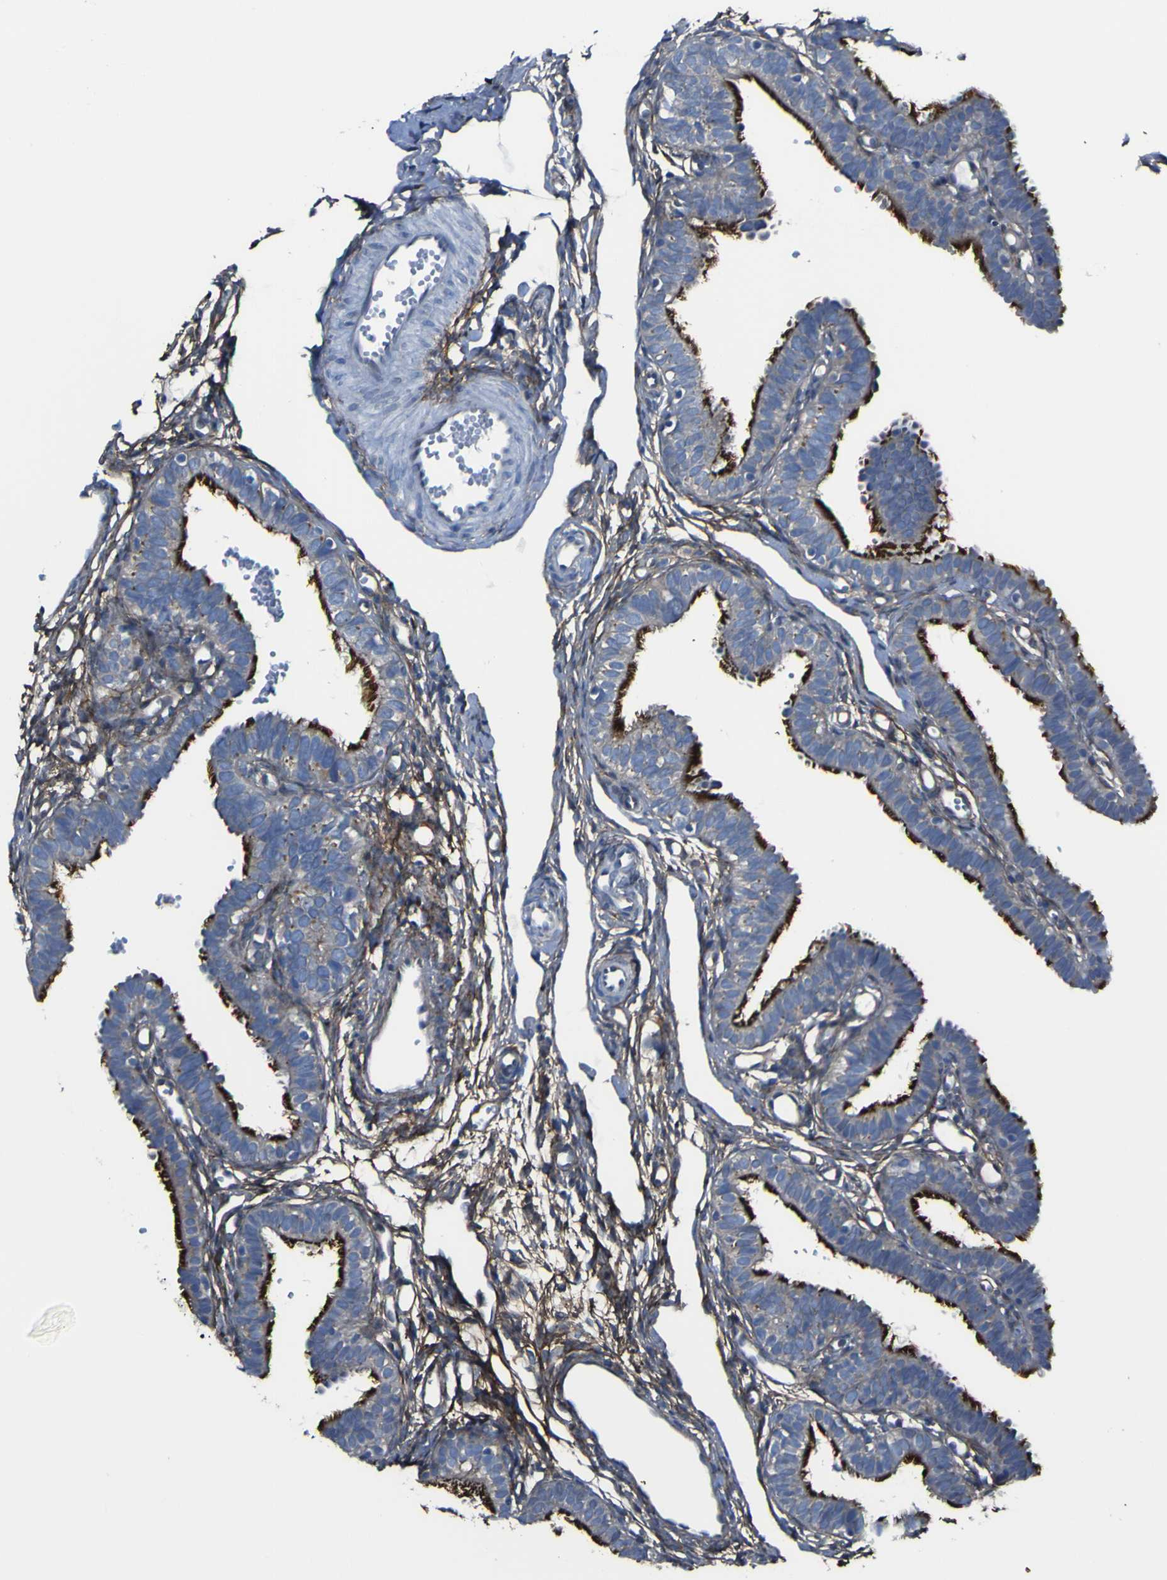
{"staining": {"intensity": "strong", "quantity": ">75%", "location": "cytoplasmic/membranous"}, "tissue": "fallopian tube", "cell_type": "Glandular cells", "image_type": "normal", "snomed": [{"axis": "morphology", "description": "Normal tissue, NOS"}, {"axis": "topography", "description": "Fallopian tube"}, {"axis": "topography", "description": "Placenta"}], "caption": "A photomicrograph of human fallopian tube stained for a protein displays strong cytoplasmic/membranous brown staining in glandular cells. (DAB = brown stain, brightfield microscopy at high magnification).", "gene": "LRRN1", "patient": {"sex": "female", "age": 34}}